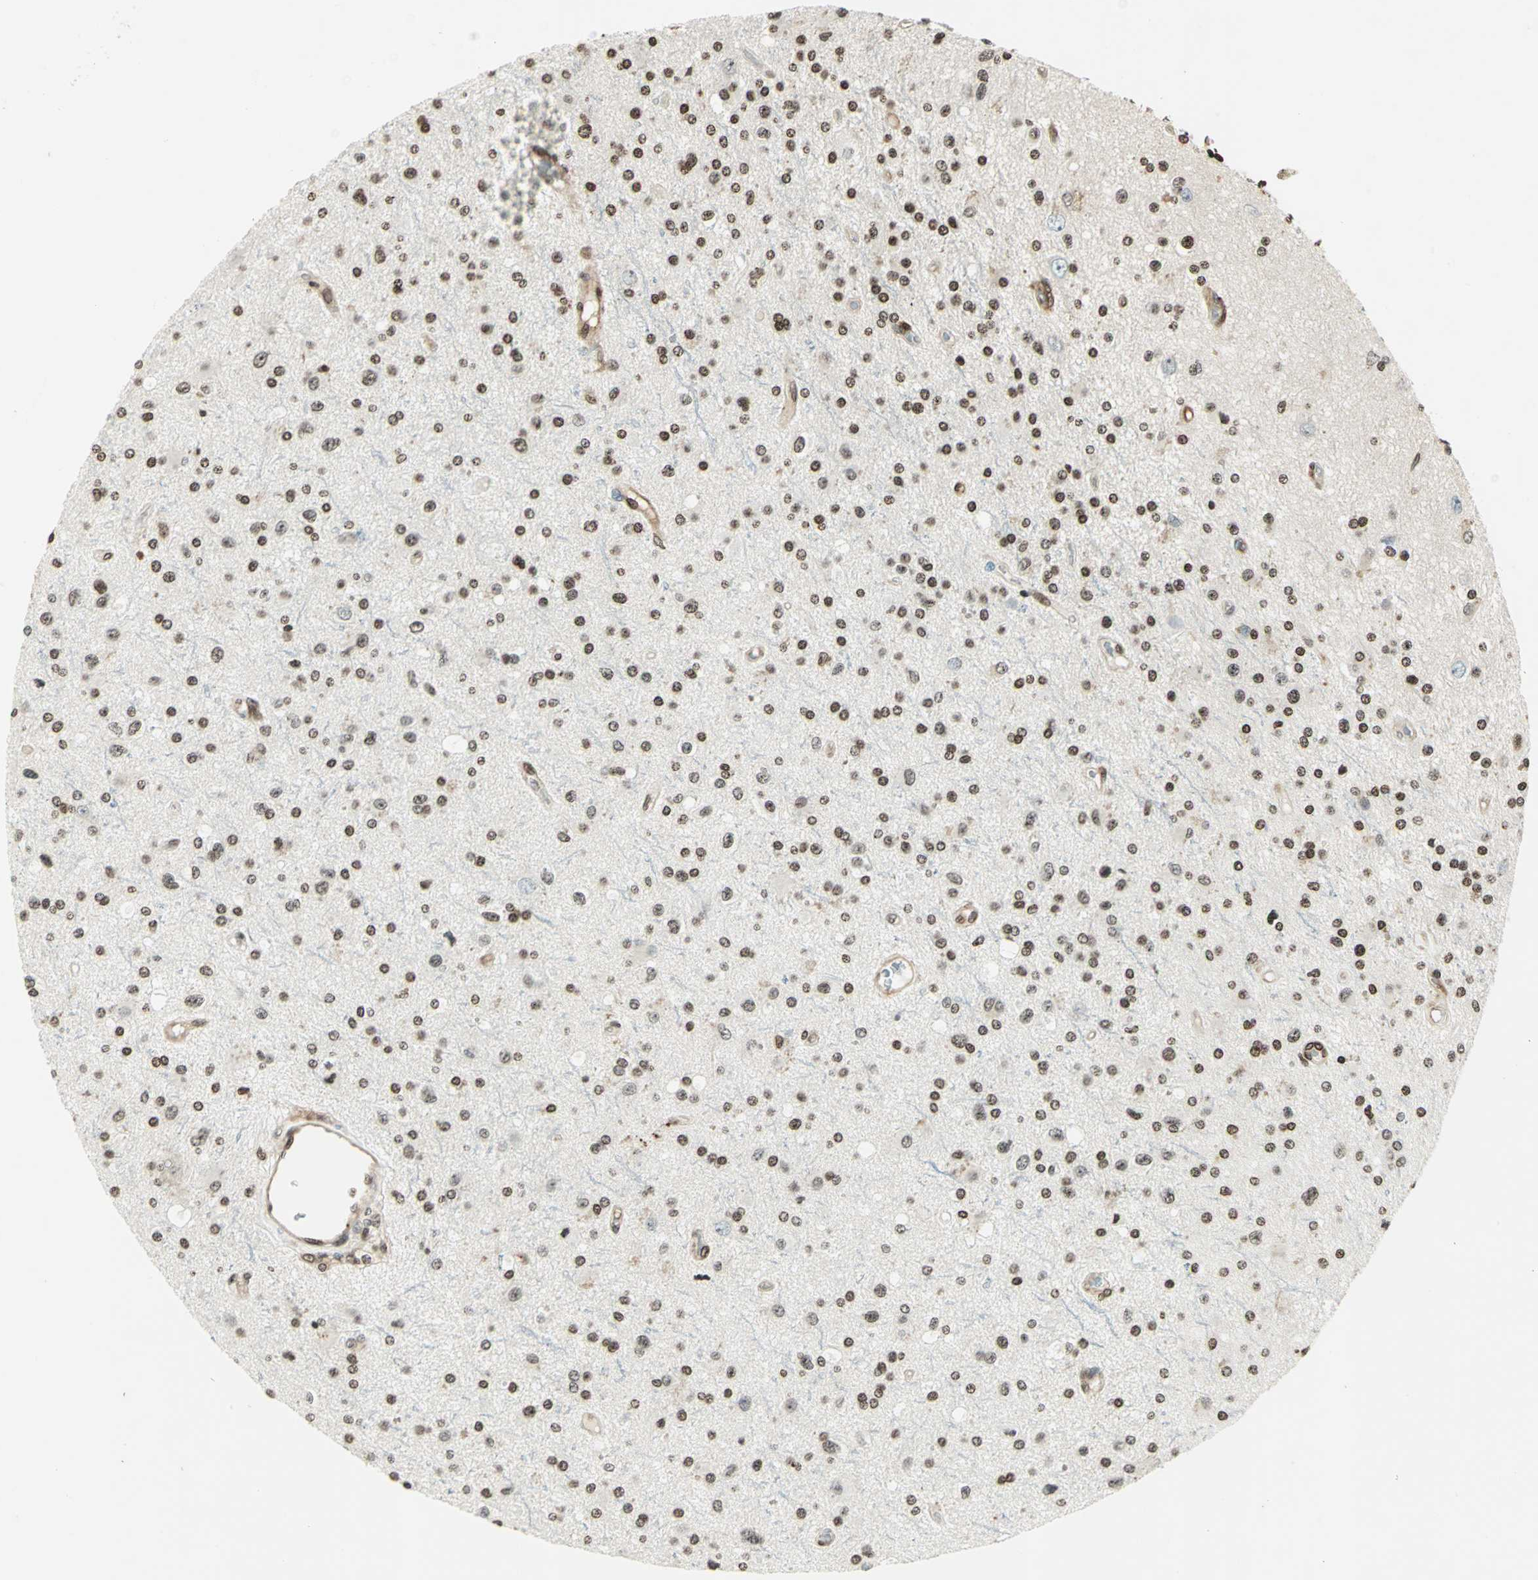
{"staining": {"intensity": "weak", "quantity": "25%-75%", "location": "cytoplasmic/membranous,nuclear"}, "tissue": "glioma", "cell_type": "Tumor cells", "image_type": "cancer", "snomed": [{"axis": "morphology", "description": "Glioma, malignant, Low grade"}, {"axis": "topography", "description": "Brain"}], "caption": "Immunohistochemical staining of human malignant low-grade glioma demonstrates weak cytoplasmic/membranous and nuclear protein staining in approximately 25%-75% of tumor cells.", "gene": "LGALS3", "patient": {"sex": "male", "age": 58}}